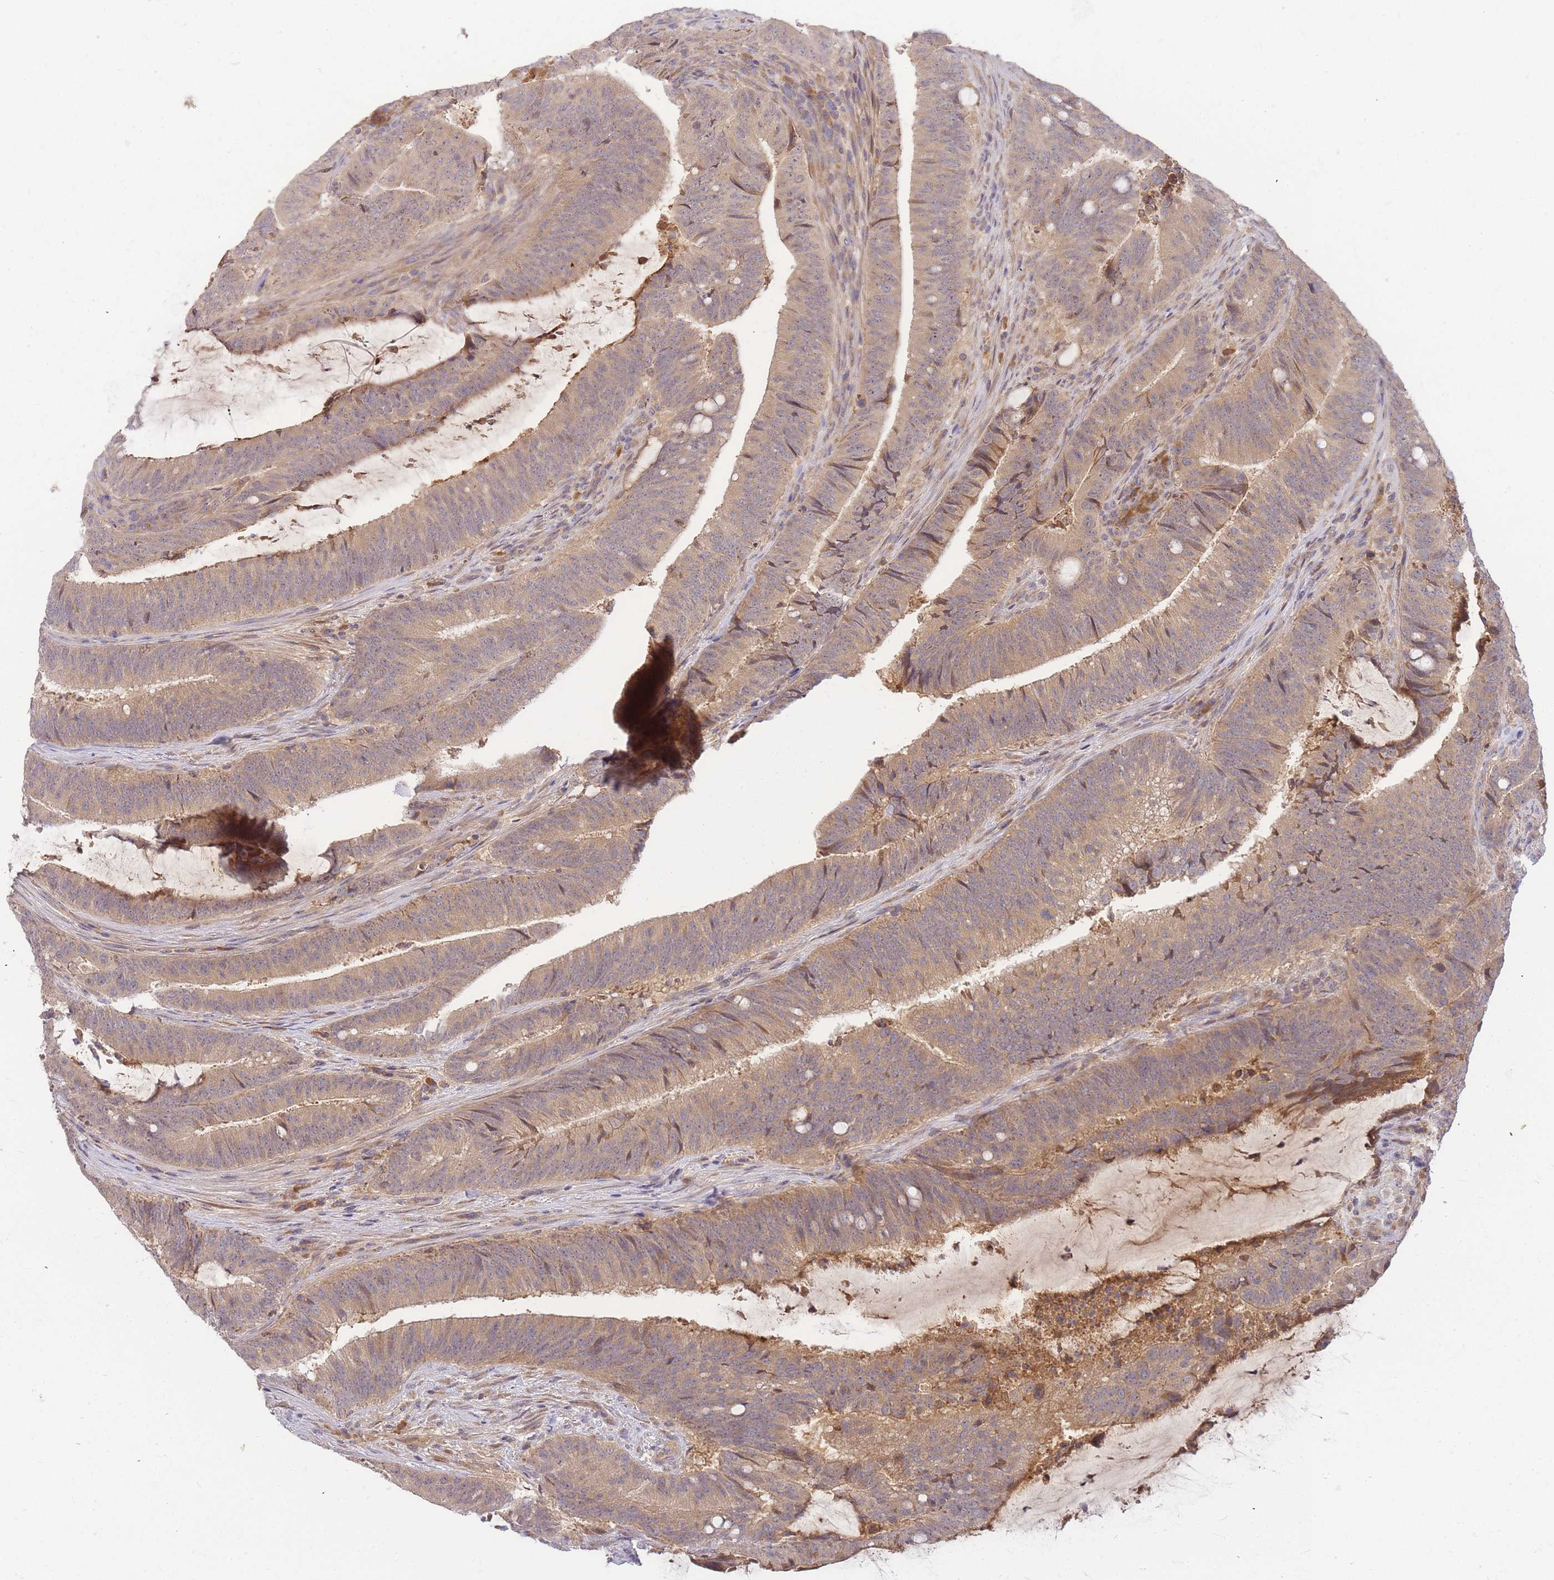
{"staining": {"intensity": "weak", "quantity": ">75%", "location": "cytoplasmic/membranous"}, "tissue": "colorectal cancer", "cell_type": "Tumor cells", "image_type": "cancer", "snomed": [{"axis": "morphology", "description": "Adenocarcinoma, NOS"}, {"axis": "topography", "description": "Colon"}], "caption": "Brown immunohistochemical staining in human colorectal cancer (adenocarcinoma) demonstrates weak cytoplasmic/membranous staining in about >75% of tumor cells. (IHC, brightfield microscopy, high magnification).", "gene": "ZNF577", "patient": {"sex": "female", "age": 43}}